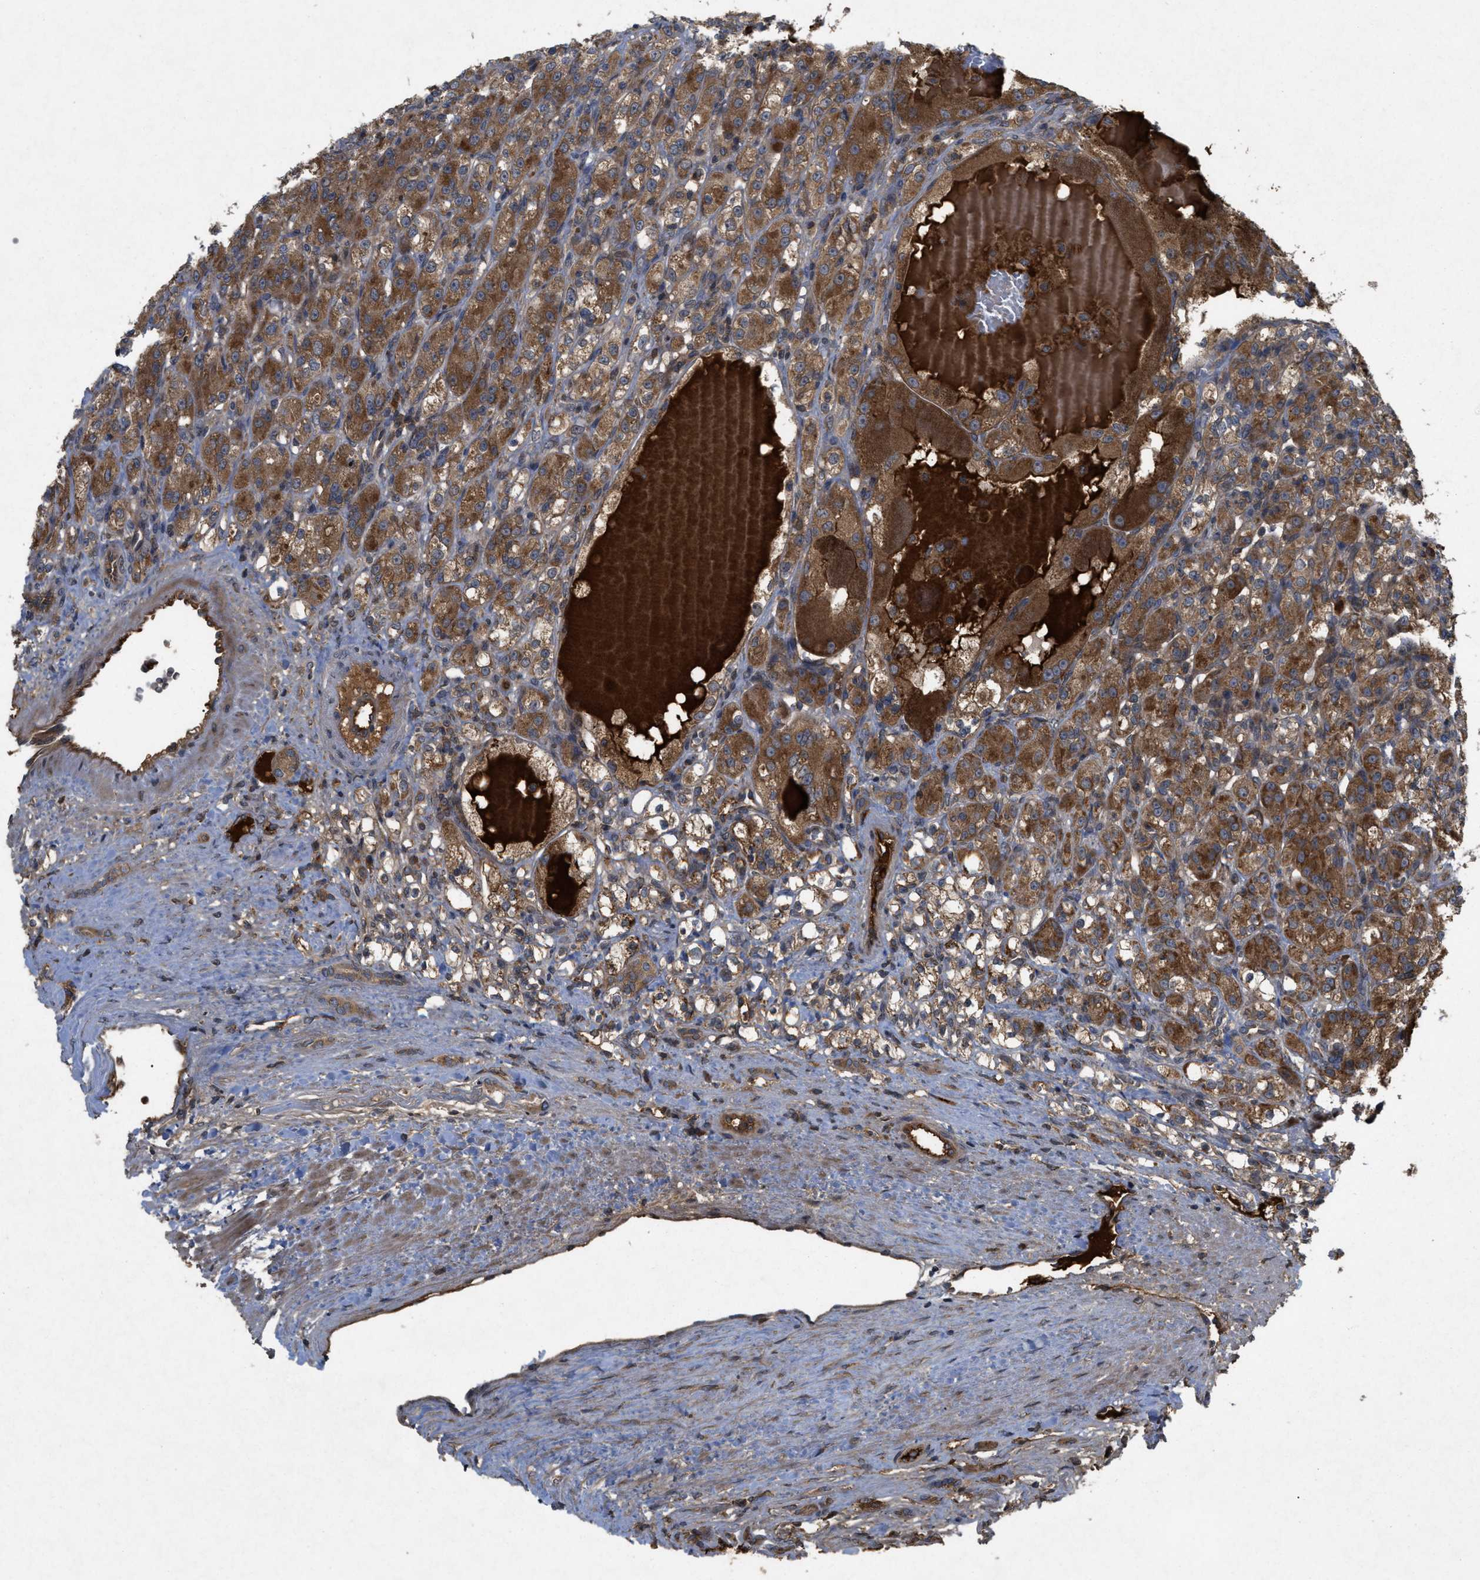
{"staining": {"intensity": "moderate", "quantity": ">75%", "location": "cytoplasmic/membranous"}, "tissue": "renal cancer", "cell_type": "Tumor cells", "image_type": "cancer", "snomed": [{"axis": "morphology", "description": "Normal tissue, NOS"}, {"axis": "morphology", "description": "Adenocarcinoma, NOS"}, {"axis": "topography", "description": "Kidney"}], "caption": "This is a histology image of immunohistochemistry staining of renal adenocarcinoma, which shows moderate staining in the cytoplasmic/membranous of tumor cells.", "gene": "RAB2A", "patient": {"sex": "male", "age": 61}}